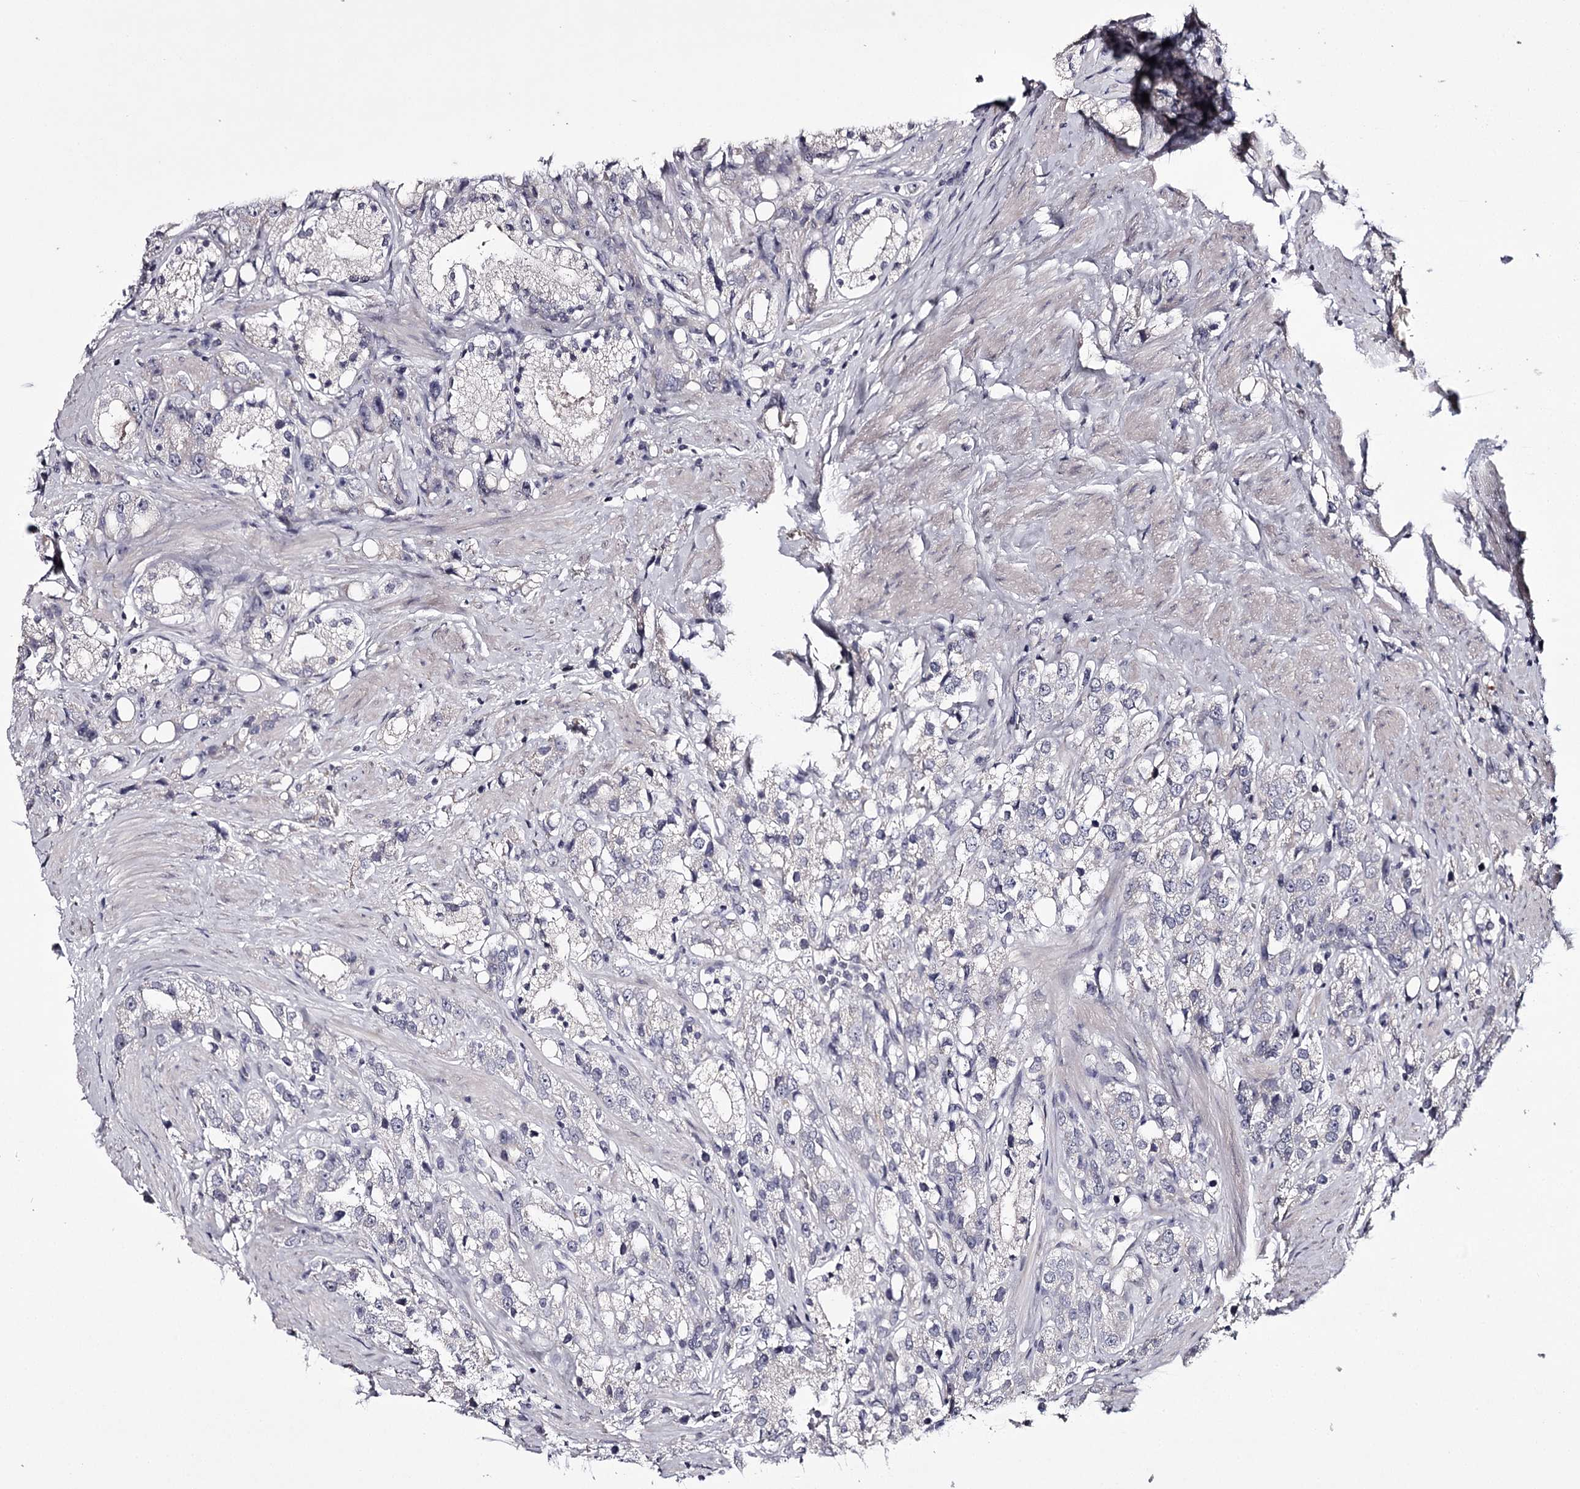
{"staining": {"intensity": "negative", "quantity": "none", "location": "none"}, "tissue": "prostate cancer", "cell_type": "Tumor cells", "image_type": "cancer", "snomed": [{"axis": "morphology", "description": "Adenocarcinoma, NOS"}, {"axis": "topography", "description": "Prostate"}], "caption": "This is a photomicrograph of immunohistochemistry staining of adenocarcinoma (prostate), which shows no expression in tumor cells. (Brightfield microscopy of DAB IHC at high magnification).", "gene": "PRM2", "patient": {"sex": "male", "age": 79}}